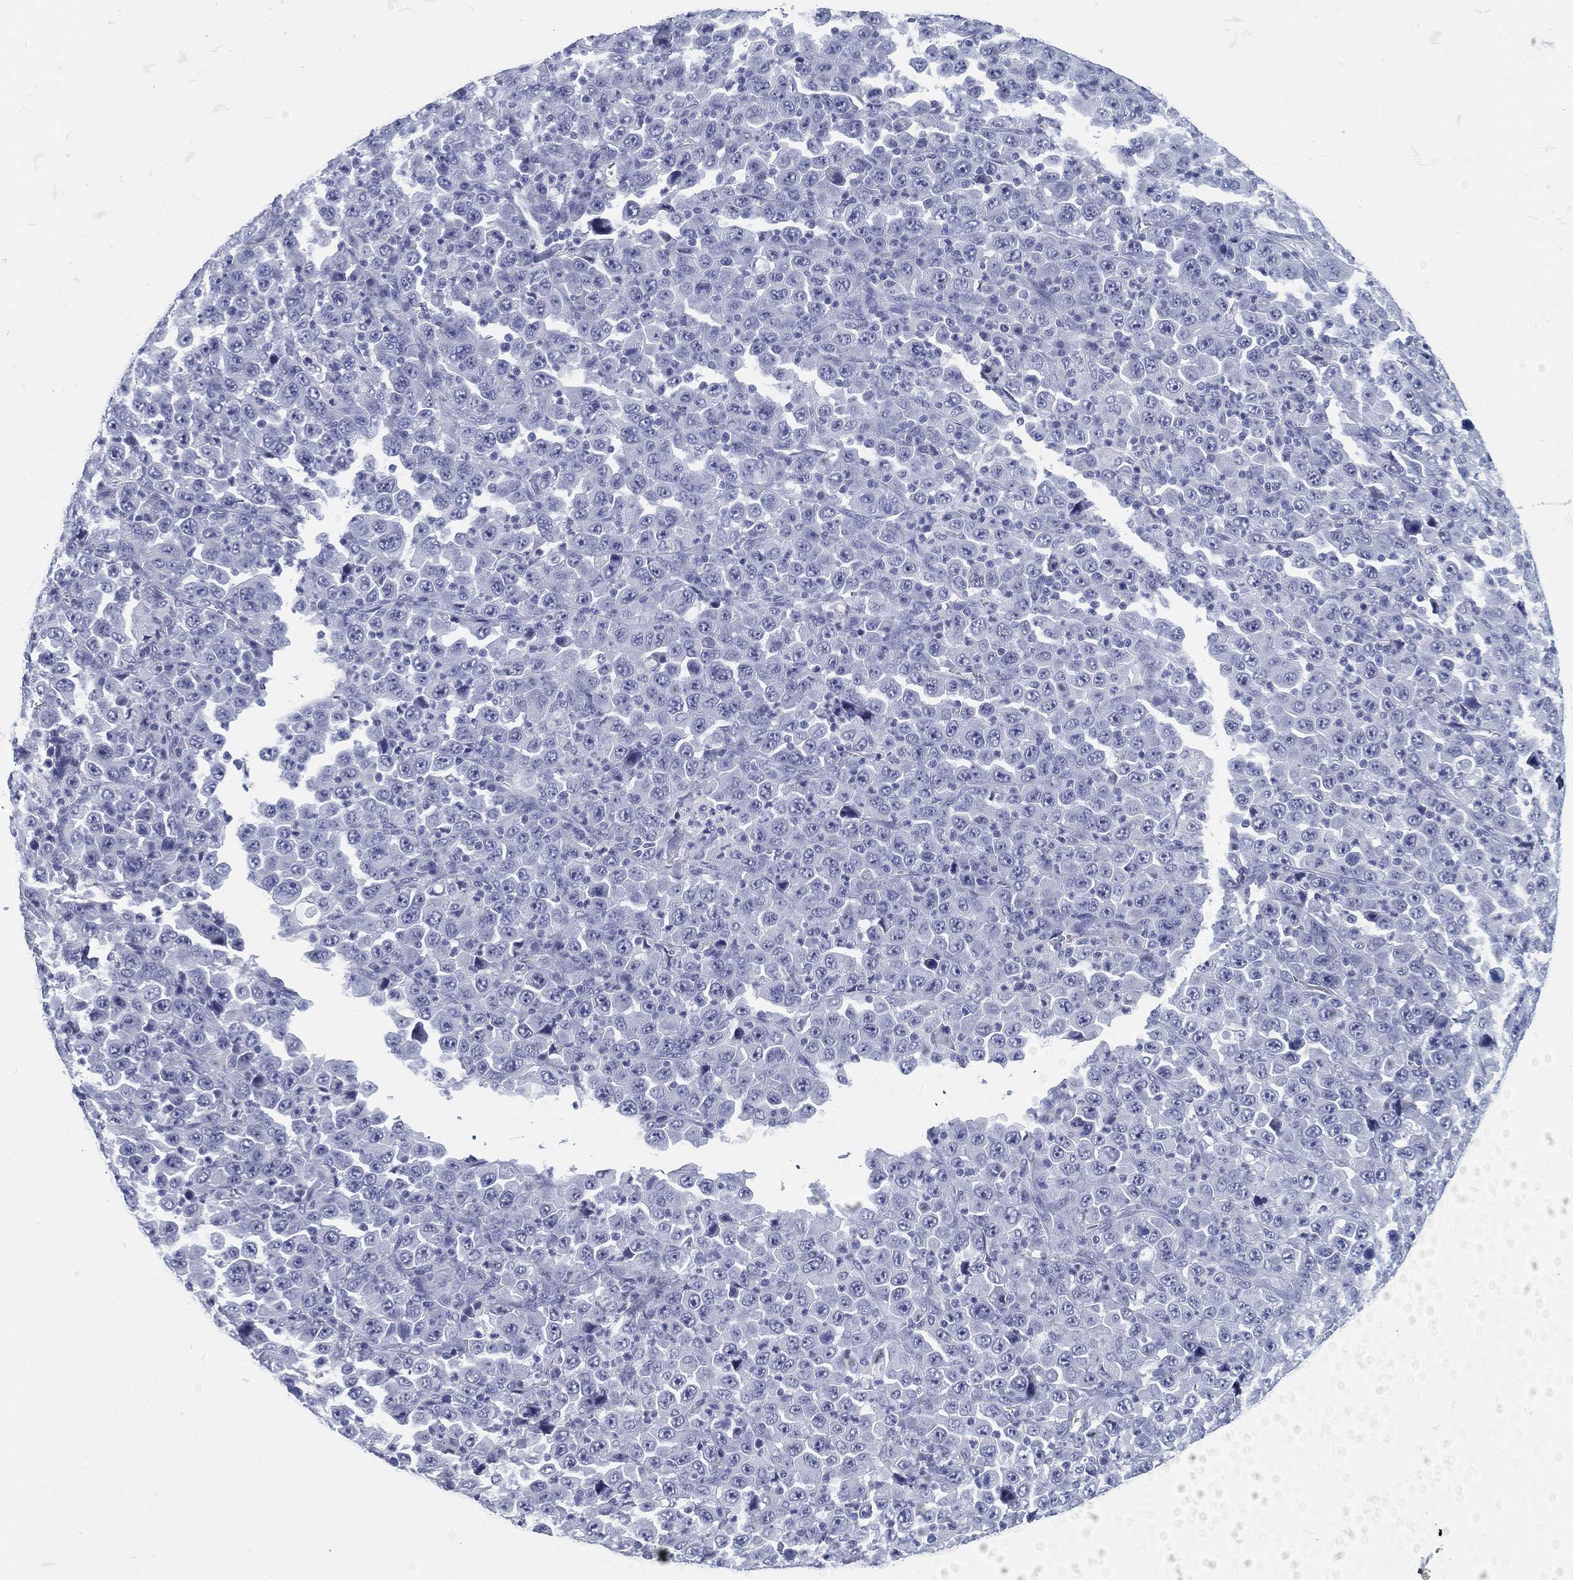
{"staining": {"intensity": "negative", "quantity": "none", "location": "none"}, "tissue": "stomach cancer", "cell_type": "Tumor cells", "image_type": "cancer", "snomed": [{"axis": "morphology", "description": "Normal tissue, NOS"}, {"axis": "morphology", "description": "Adenocarcinoma, NOS"}, {"axis": "topography", "description": "Stomach, upper"}, {"axis": "topography", "description": "Stomach"}], "caption": "Immunohistochemistry photomicrograph of adenocarcinoma (stomach) stained for a protein (brown), which reveals no staining in tumor cells.", "gene": "ATP1B2", "patient": {"sex": "male", "age": 59}}